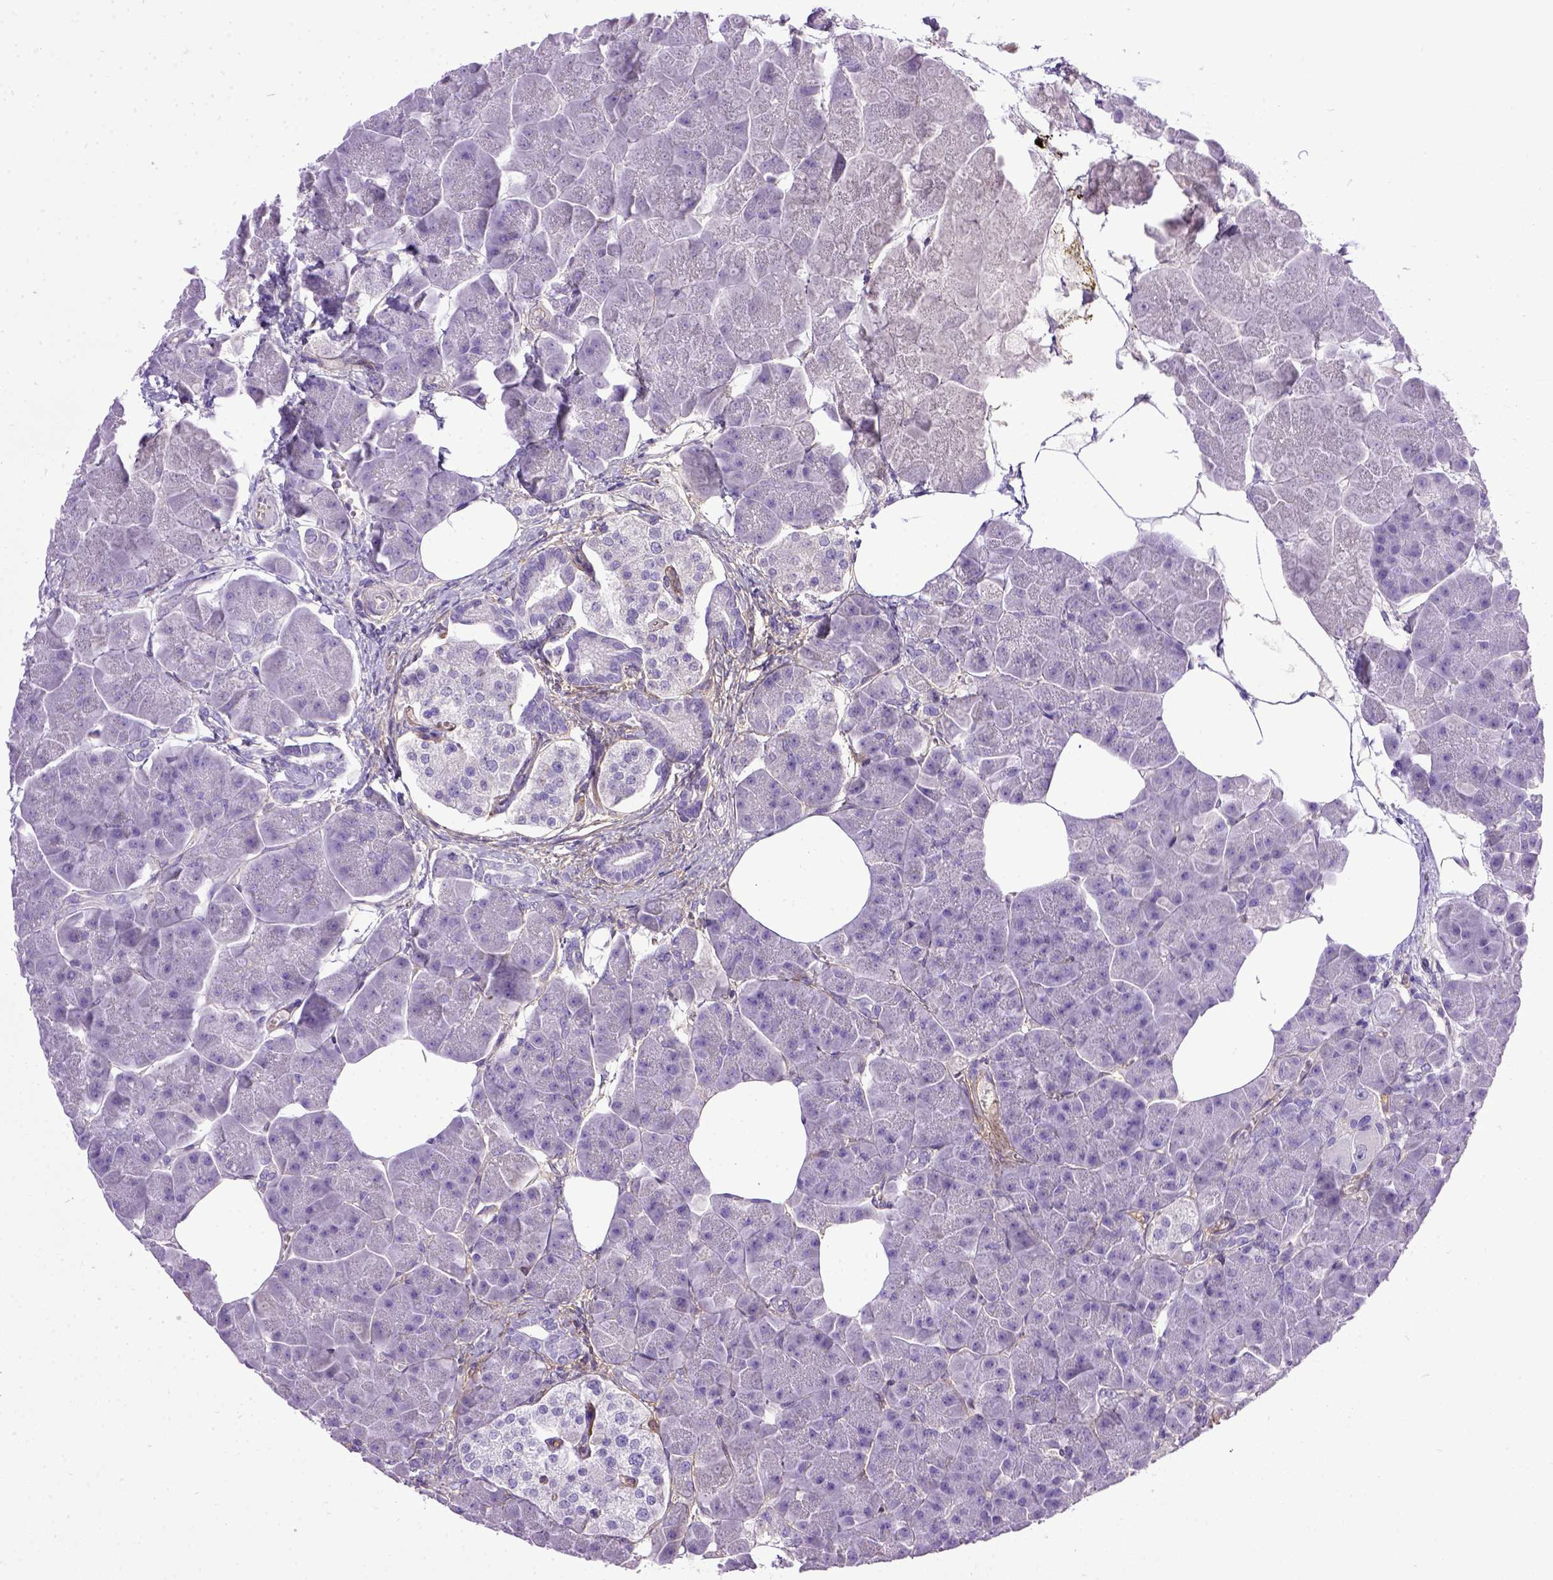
{"staining": {"intensity": "negative", "quantity": "none", "location": "none"}, "tissue": "pancreas", "cell_type": "Exocrine glandular cells", "image_type": "normal", "snomed": [{"axis": "morphology", "description": "Normal tissue, NOS"}, {"axis": "topography", "description": "Adipose tissue"}, {"axis": "topography", "description": "Pancreas"}, {"axis": "topography", "description": "Peripheral nerve tissue"}], "caption": "An immunohistochemistry (IHC) photomicrograph of normal pancreas is shown. There is no staining in exocrine glandular cells of pancreas.", "gene": "ENG", "patient": {"sex": "female", "age": 58}}